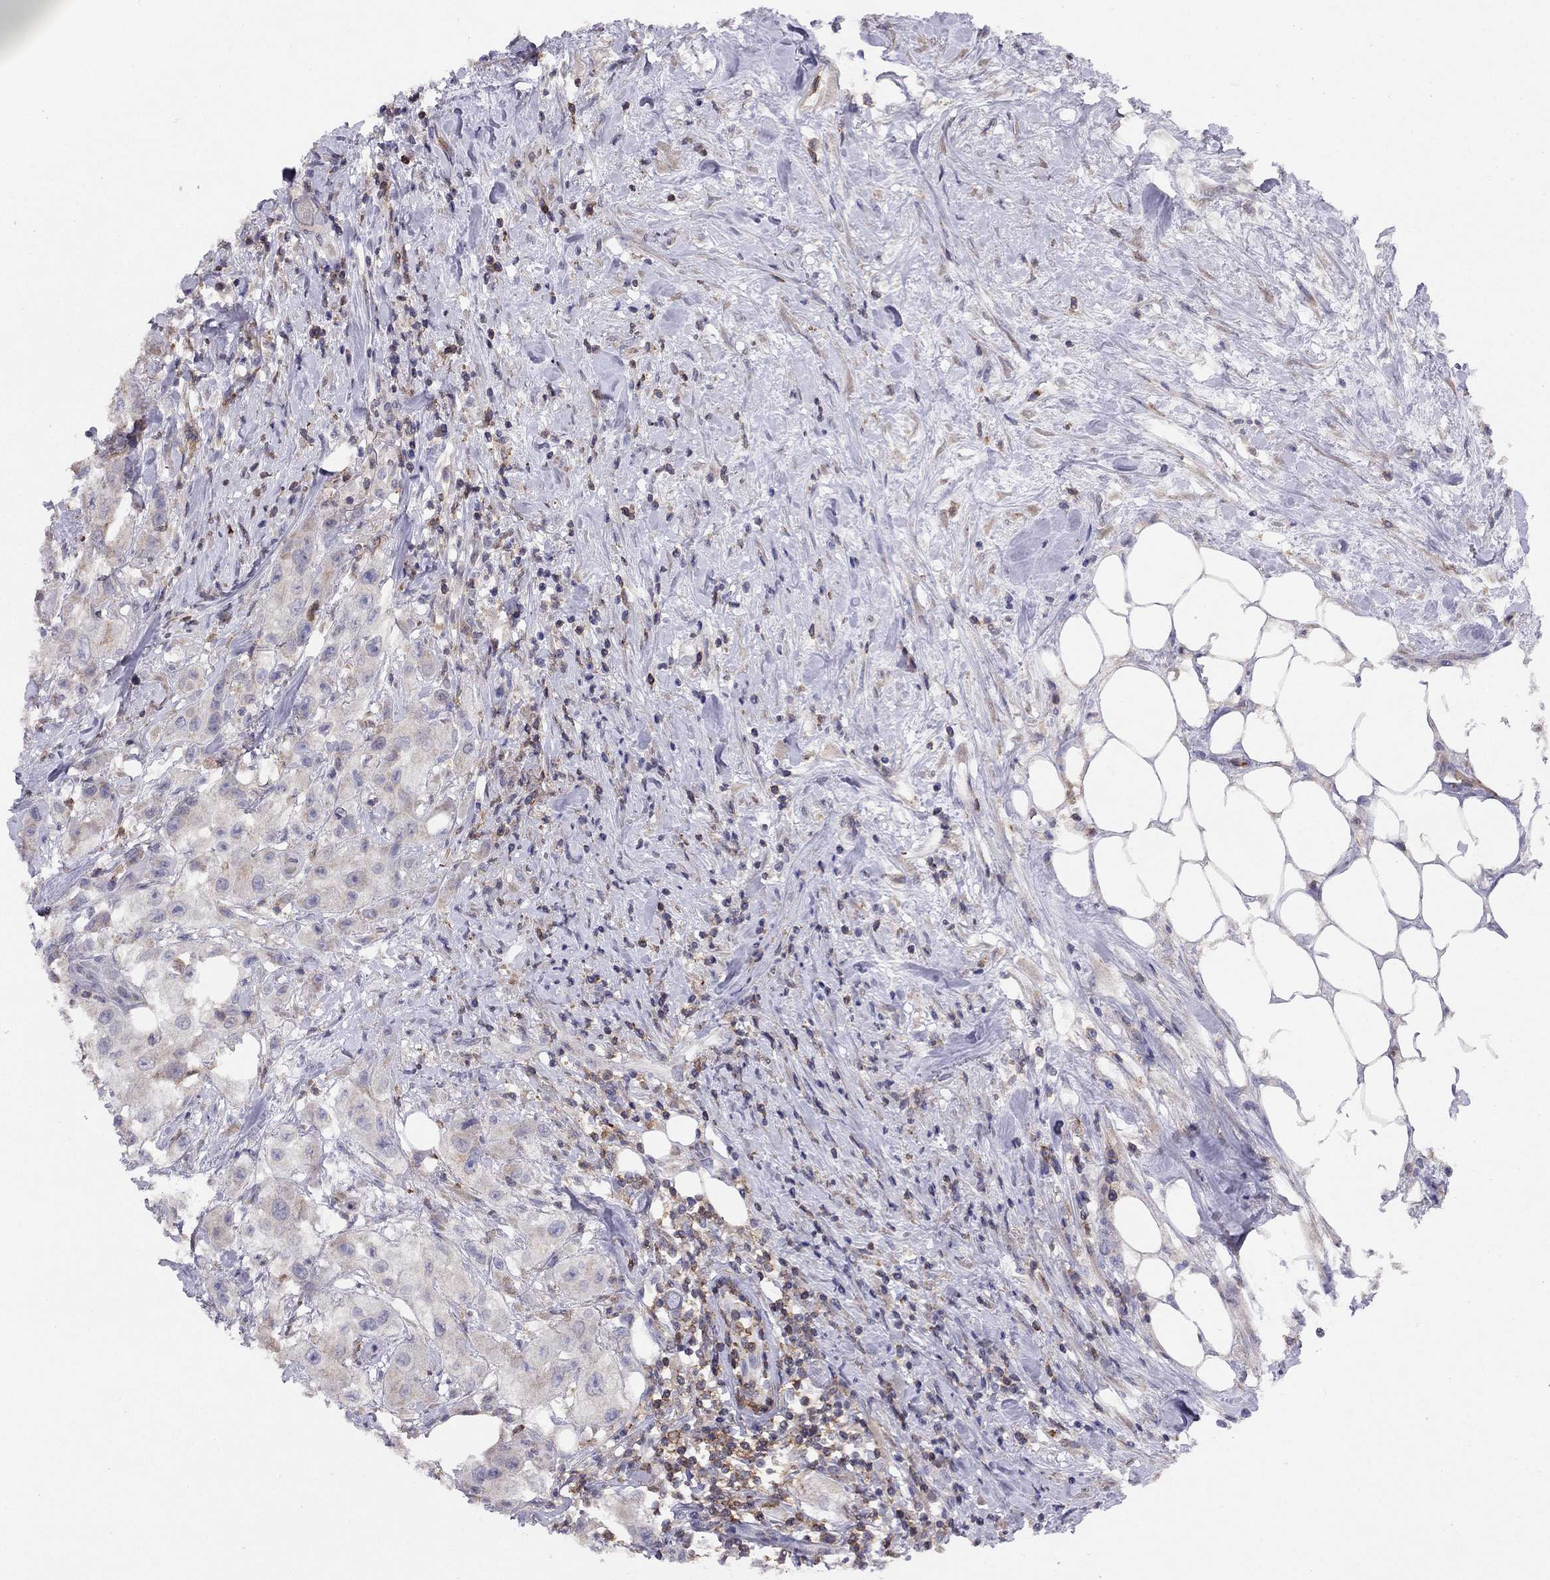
{"staining": {"intensity": "weak", "quantity": "<25%", "location": "cytoplasmic/membranous"}, "tissue": "urothelial cancer", "cell_type": "Tumor cells", "image_type": "cancer", "snomed": [{"axis": "morphology", "description": "Urothelial carcinoma, High grade"}, {"axis": "topography", "description": "Urinary bladder"}], "caption": "High power microscopy photomicrograph of an immunohistochemistry micrograph of high-grade urothelial carcinoma, revealing no significant expression in tumor cells.", "gene": "CITED1", "patient": {"sex": "male", "age": 79}}